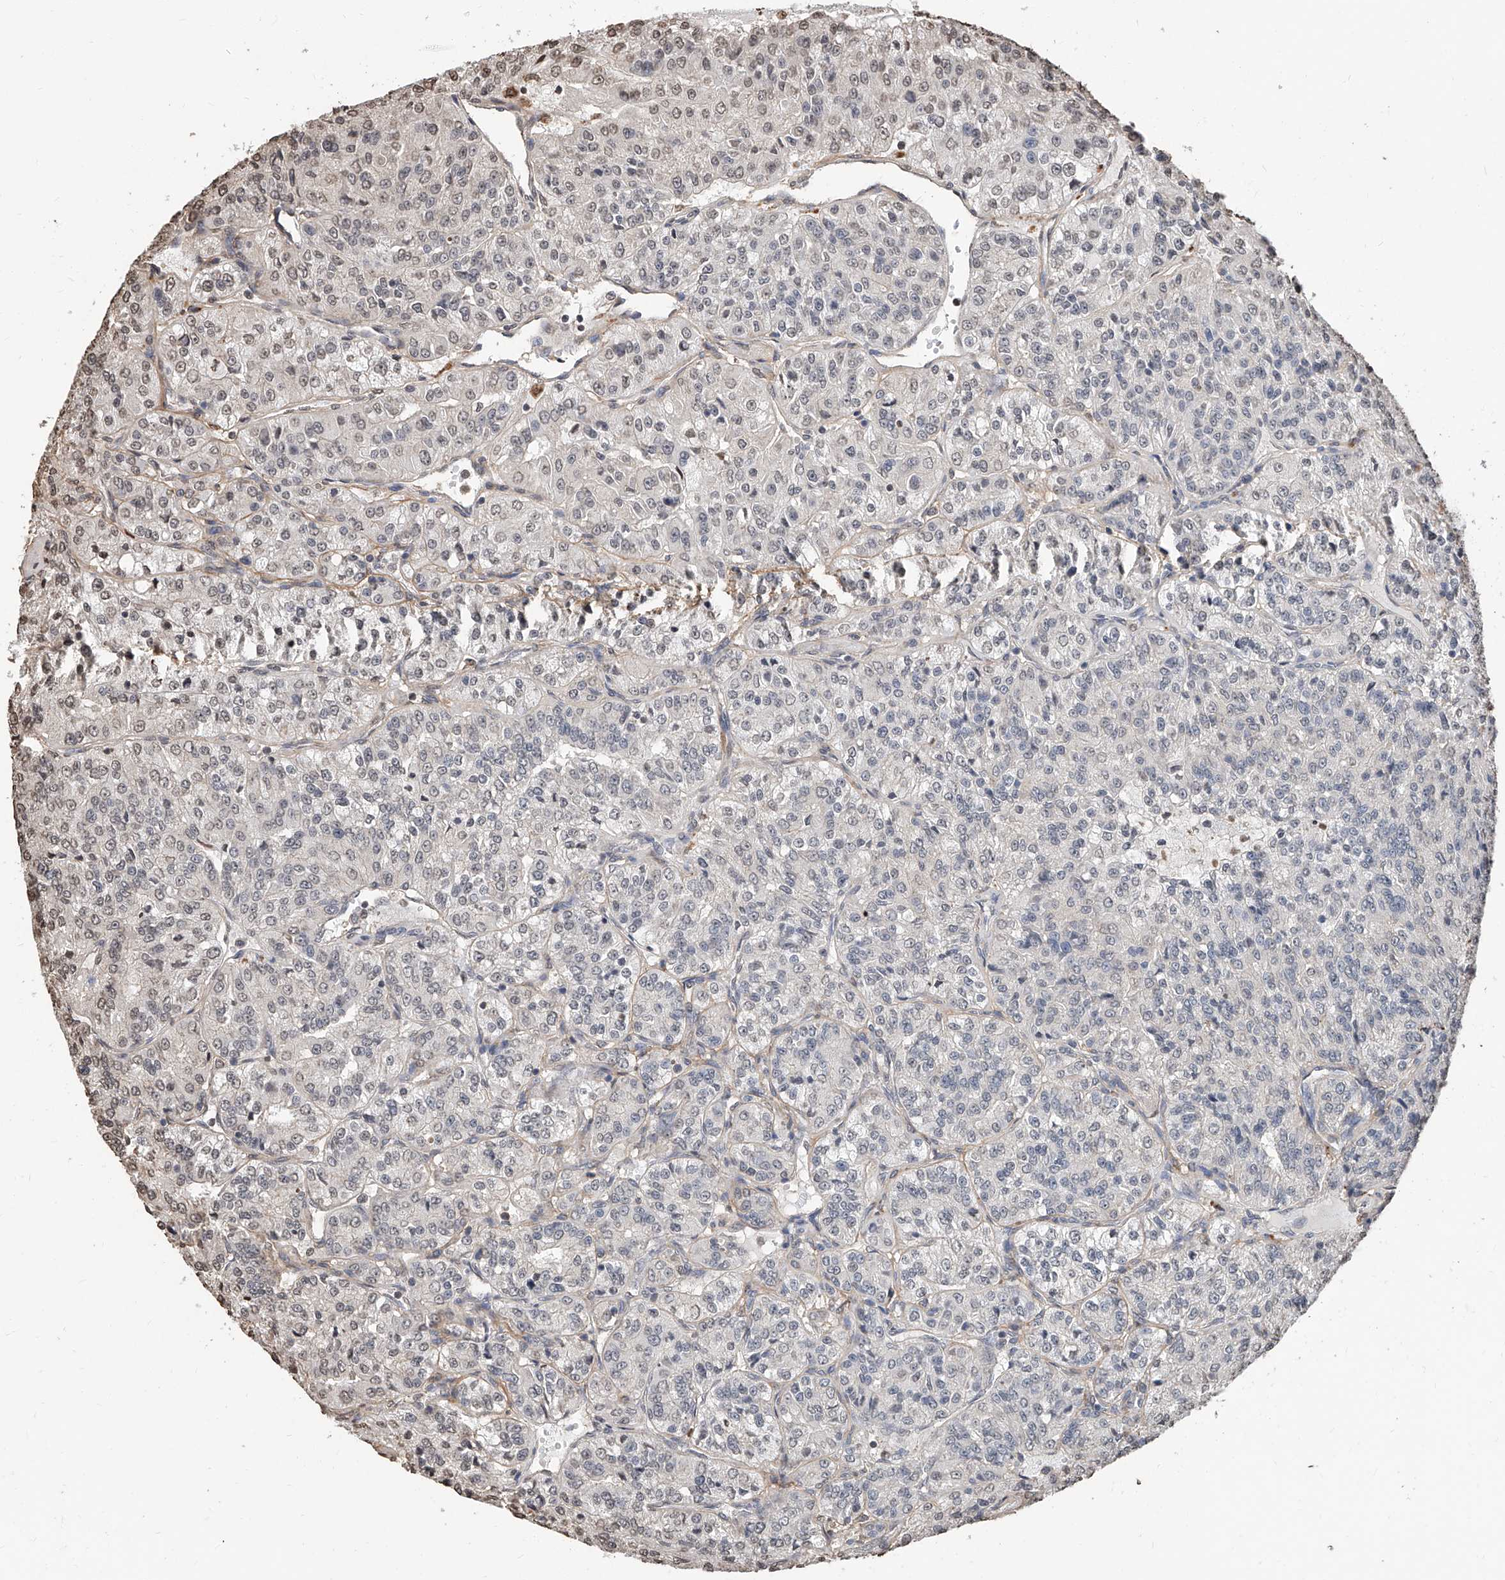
{"staining": {"intensity": "negative", "quantity": "none", "location": "none"}, "tissue": "renal cancer", "cell_type": "Tumor cells", "image_type": "cancer", "snomed": [{"axis": "morphology", "description": "Adenocarcinoma, NOS"}, {"axis": "topography", "description": "Kidney"}], "caption": "Immunohistochemistry (IHC) histopathology image of neoplastic tissue: adenocarcinoma (renal) stained with DAB (3,3'-diaminobenzidine) displays no significant protein positivity in tumor cells. The staining was performed using DAB (3,3'-diaminobenzidine) to visualize the protein expression in brown, while the nuclei were stained in blue with hematoxylin (Magnification: 20x).", "gene": "RP9", "patient": {"sex": "female", "age": 63}}